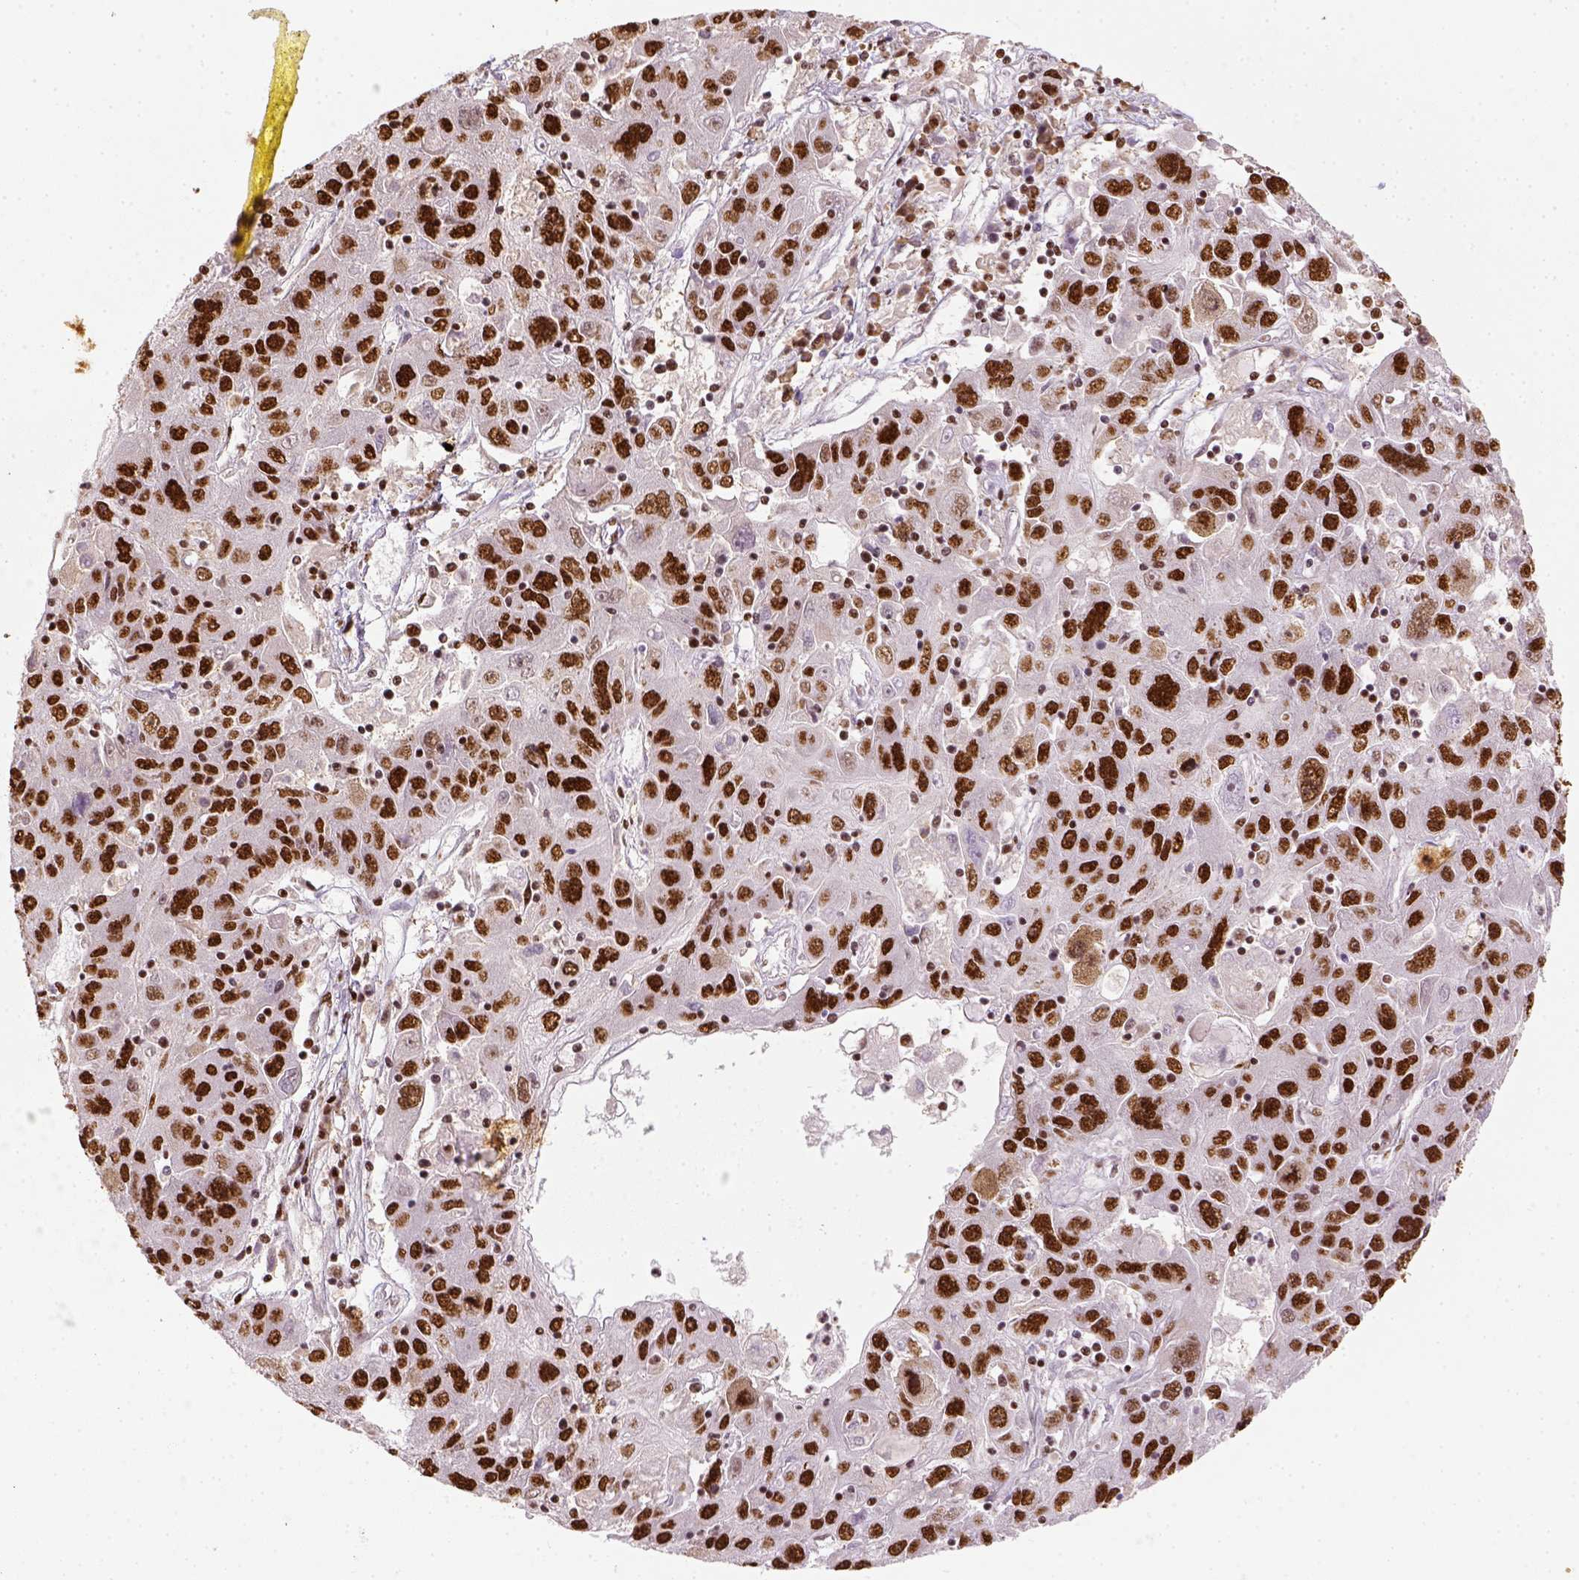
{"staining": {"intensity": "strong", "quantity": ">75%", "location": "nuclear"}, "tissue": "stomach cancer", "cell_type": "Tumor cells", "image_type": "cancer", "snomed": [{"axis": "morphology", "description": "Adenocarcinoma, NOS"}, {"axis": "topography", "description": "Stomach"}], "caption": "Immunohistochemistry (IHC) staining of adenocarcinoma (stomach), which displays high levels of strong nuclear expression in about >75% of tumor cells indicating strong nuclear protein expression. The staining was performed using DAB (brown) for protein detection and nuclei were counterstained in hematoxylin (blue).", "gene": "CCAR1", "patient": {"sex": "male", "age": 56}}